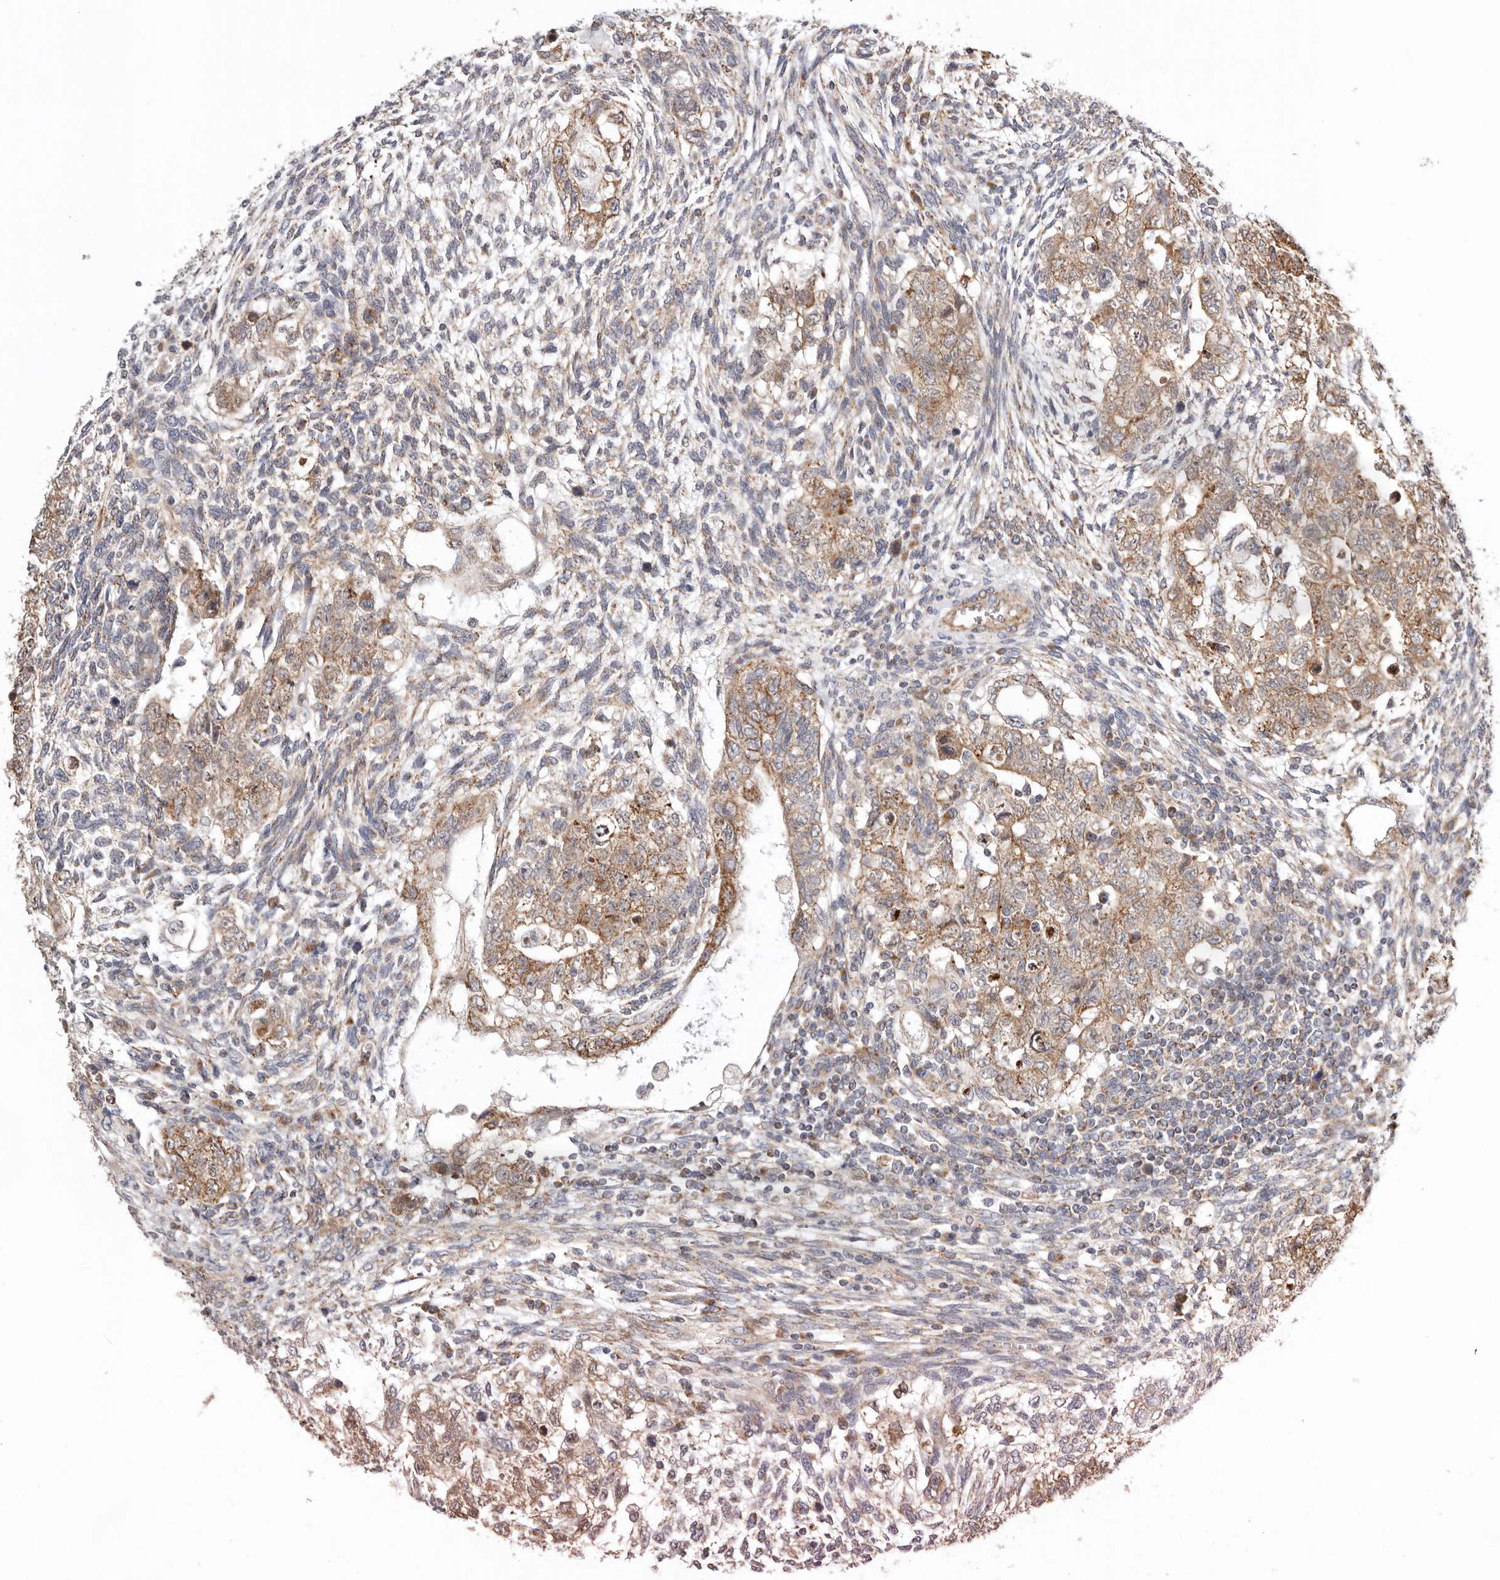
{"staining": {"intensity": "moderate", "quantity": ">75%", "location": "cytoplasmic/membranous"}, "tissue": "testis cancer", "cell_type": "Tumor cells", "image_type": "cancer", "snomed": [{"axis": "morphology", "description": "Carcinoma, Embryonal, NOS"}, {"axis": "topography", "description": "Testis"}], "caption": "A photomicrograph of testis embryonal carcinoma stained for a protein exhibits moderate cytoplasmic/membranous brown staining in tumor cells.", "gene": "PROKR1", "patient": {"sex": "male", "age": 37}}